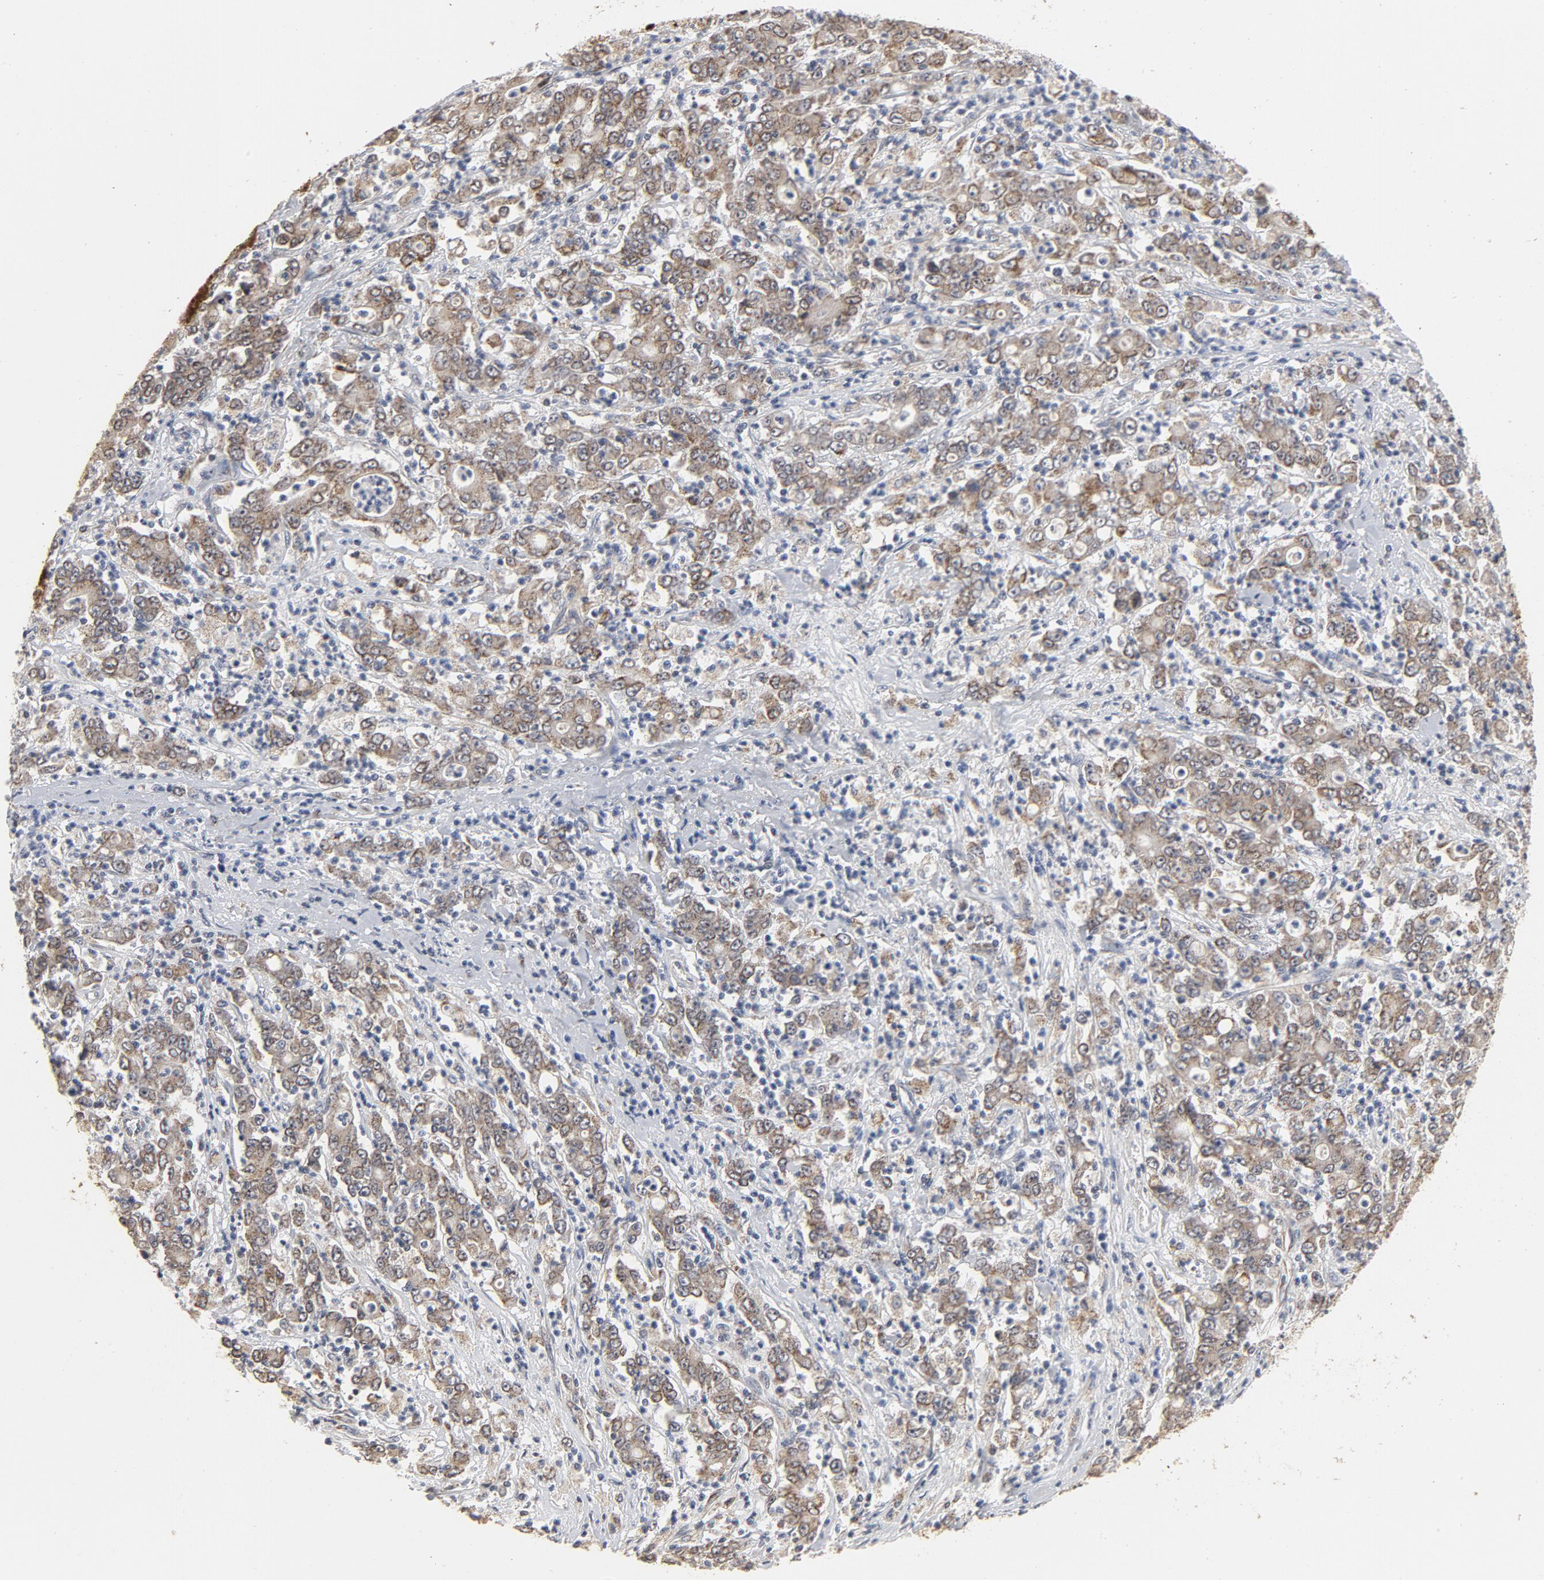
{"staining": {"intensity": "moderate", "quantity": ">75%", "location": "cytoplasmic/membranous"}, "tissue": "stomach cancer", "cell_type": "Tumor cells", "image_type": "cancer", "snomed": [{"axis": "morphology", "description": "Adenocarcinoma, NOS"}, {"axis": "topography", "description": "Stomach, lower"}], "caption": "About >75% of tumor cells in stomach cancer (adenocarcinoma) display moderate cytoplasmic/membranous protein staining as visualized by brown immunohistochemical staining.", "gene": "PPP1R1B", "patient": {"sex": "female", "age": 71}}